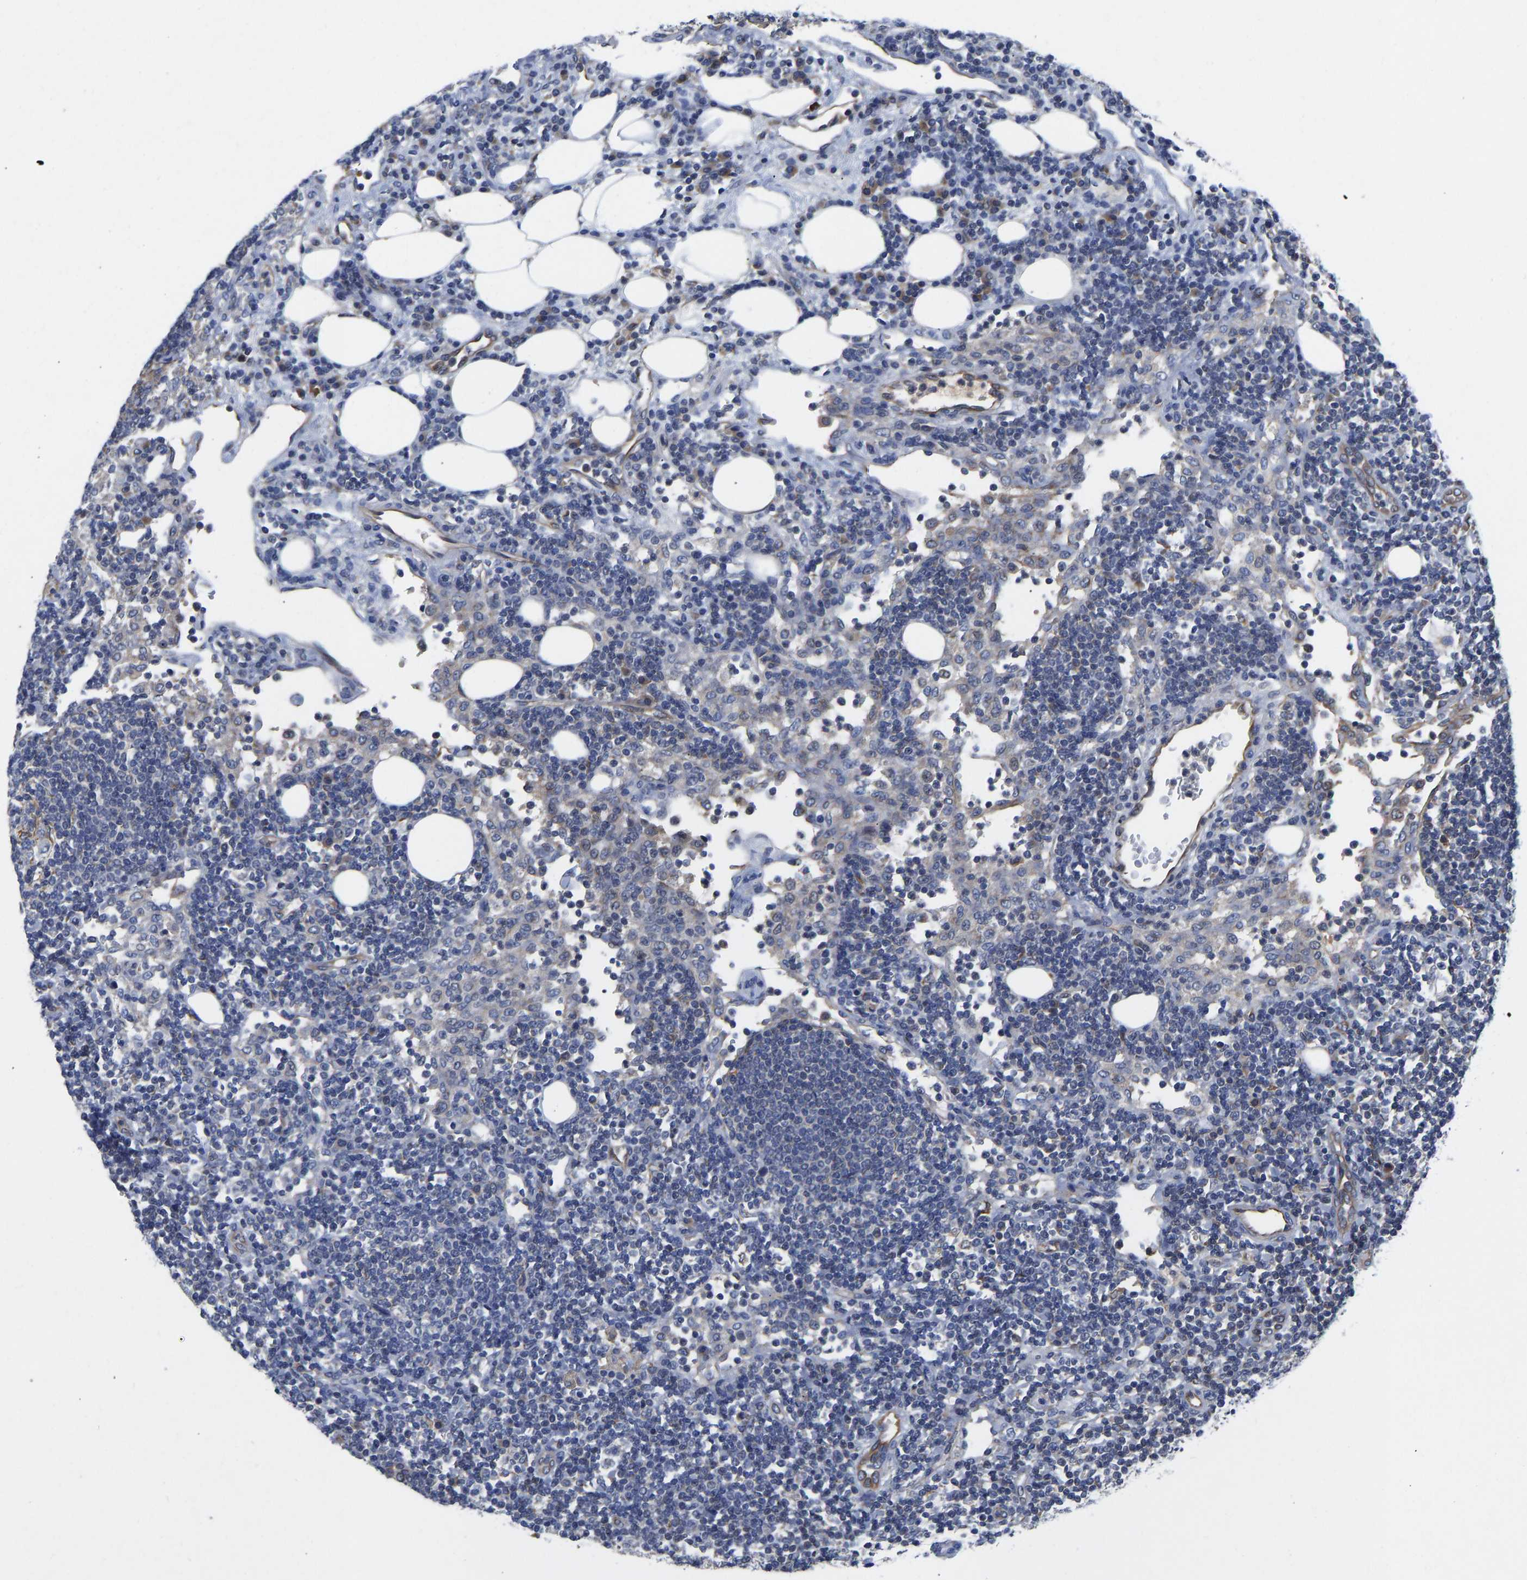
{"staining": {"intensity": "negative", "quantity": "none", "location": "none"}, "tissue": "lymph node", "cell_type": "Germinal center cells", "image_type": "normal", "snomed": [{"axis": "morphology", "description": "Normal tissue, NOS"}, {"axis": "morphology", "description": "Carcinoid, malignant, NOS"}, {"axis": "topography", "description": "Lymph node"}], "caption": "There is no significant staining in germinal center cells of lymph node. (Stains: DAB (3,3'-diaminobenzidine) IHC with hematoxylin counter stain, Microscopy: brightfield microscopy at high magnification).", "gene": "FRRS1", "patient": {"sex": "male", "age": 47}}